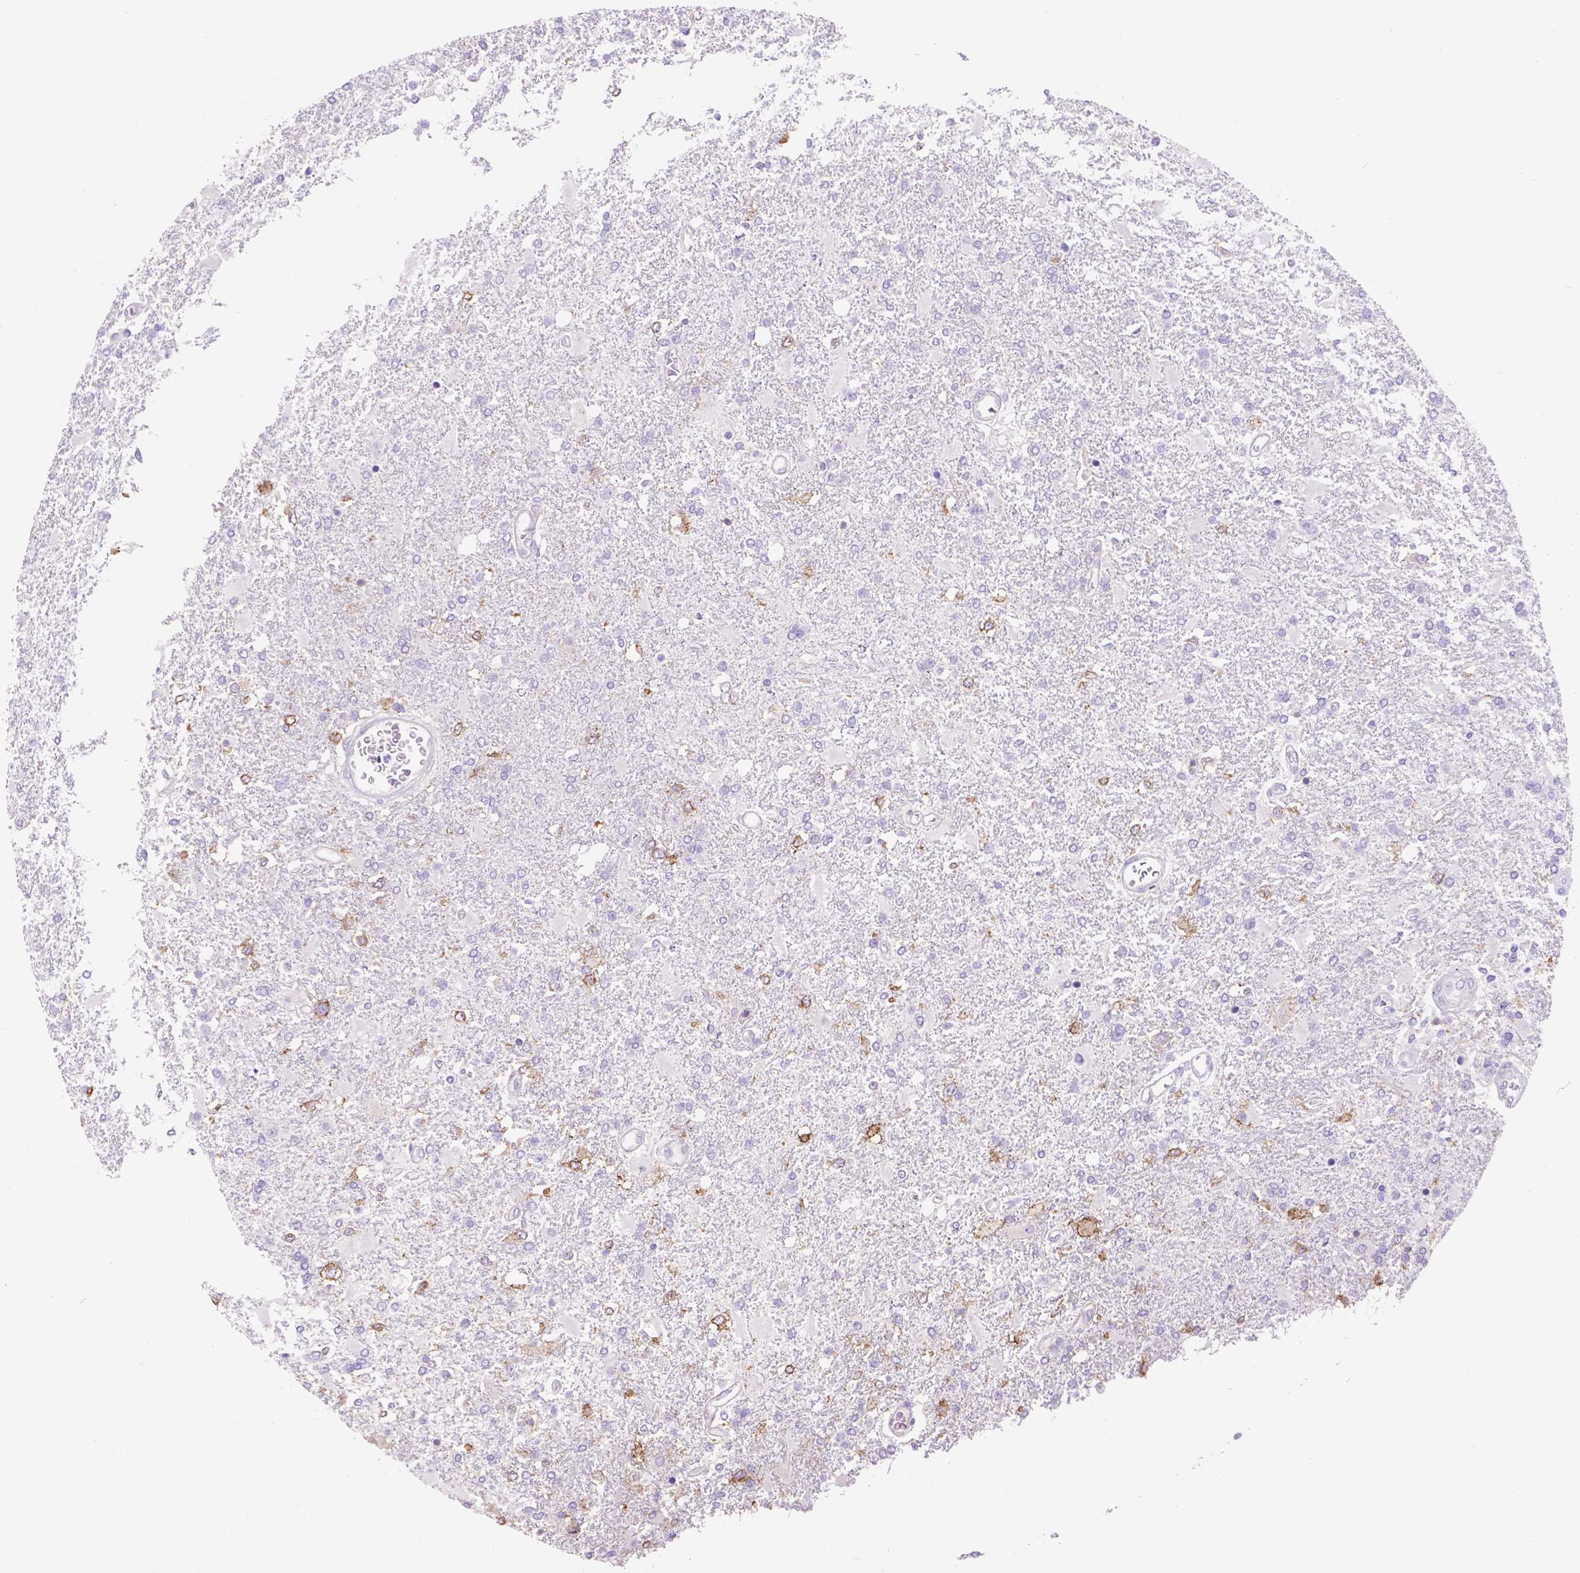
{"staining": {"intensity": "negative", "quantity": "none", "location": "none"}, "tissue": "glioma", "cell_type": "Tumor cells", "image_type": "cancer", "snomed": [{"axis": "morphology", "description": "Glioma, malignant, High grade"}, {"axis": "topography", "description": "Cerebral cortex"}], "caption": "The immunohistochemistry (IHC) image has no significant staining in tumor cells of glioma tissue.", "gene": "EGFR", "patient": {"sex": "male", "age": 79}}